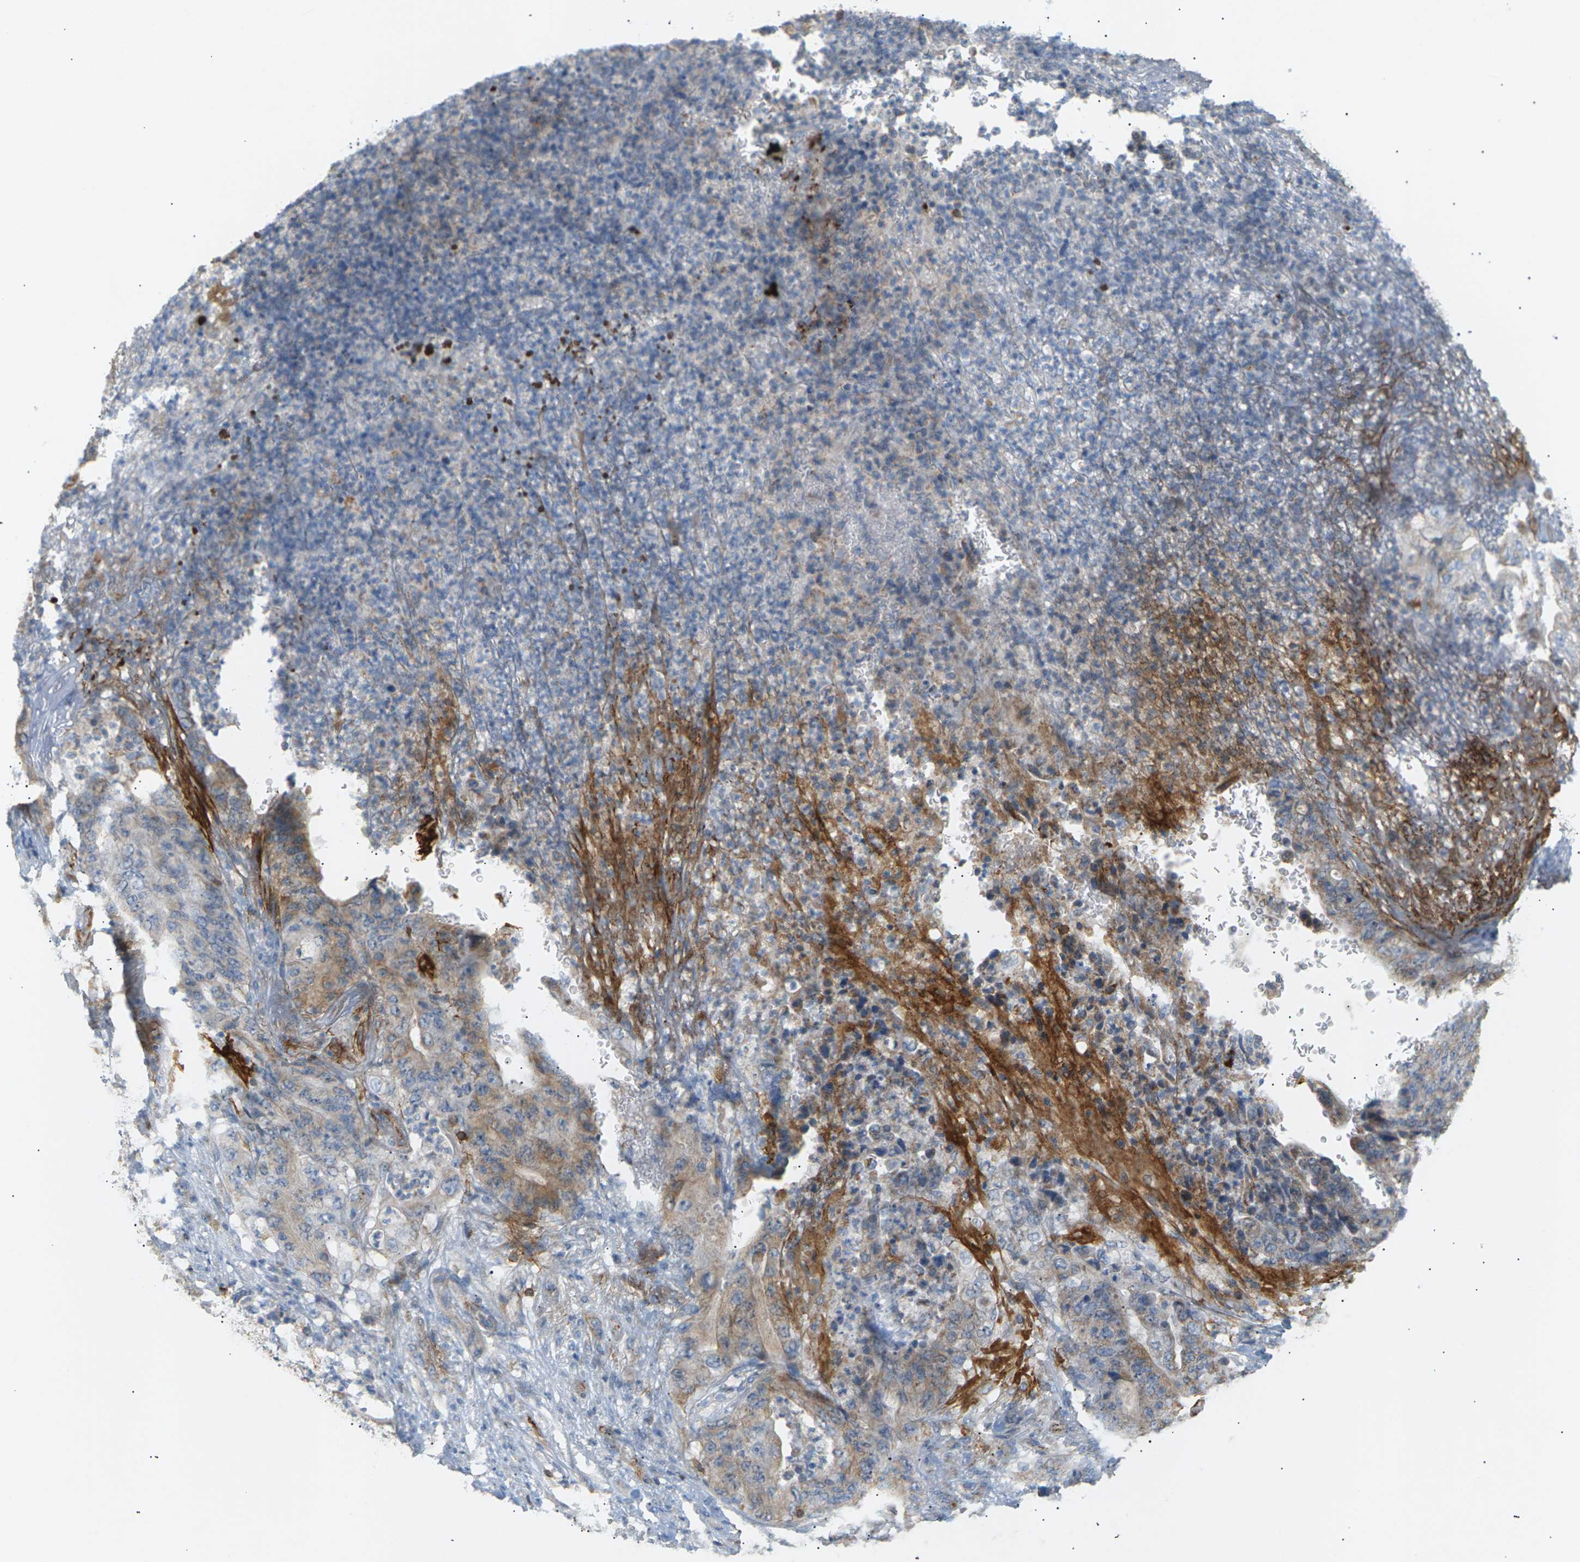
{"staining": {"intensity": "weak", "quantity": "25%-75%", "location": "cytoplasmic/membranous"}, "tissue": "stomach cancer", "cell_type": "Tumor cells", "image_type": "cancer", "snomed": [{"axis": "morphology", "description": "Adenocarcinoma, NOS"}, {"axis": "topography", "description": "Stomach"}], "caption": "An IHC histopathology image of neoplastic tissue is shown. Protein staining in brown labels weak cytoplasmic/membranous positivity in stomach cancer (adenocarcinoma) within tumor cells.", "gene": "LIME1", "patient": {"sex": "female", "age": 73}}